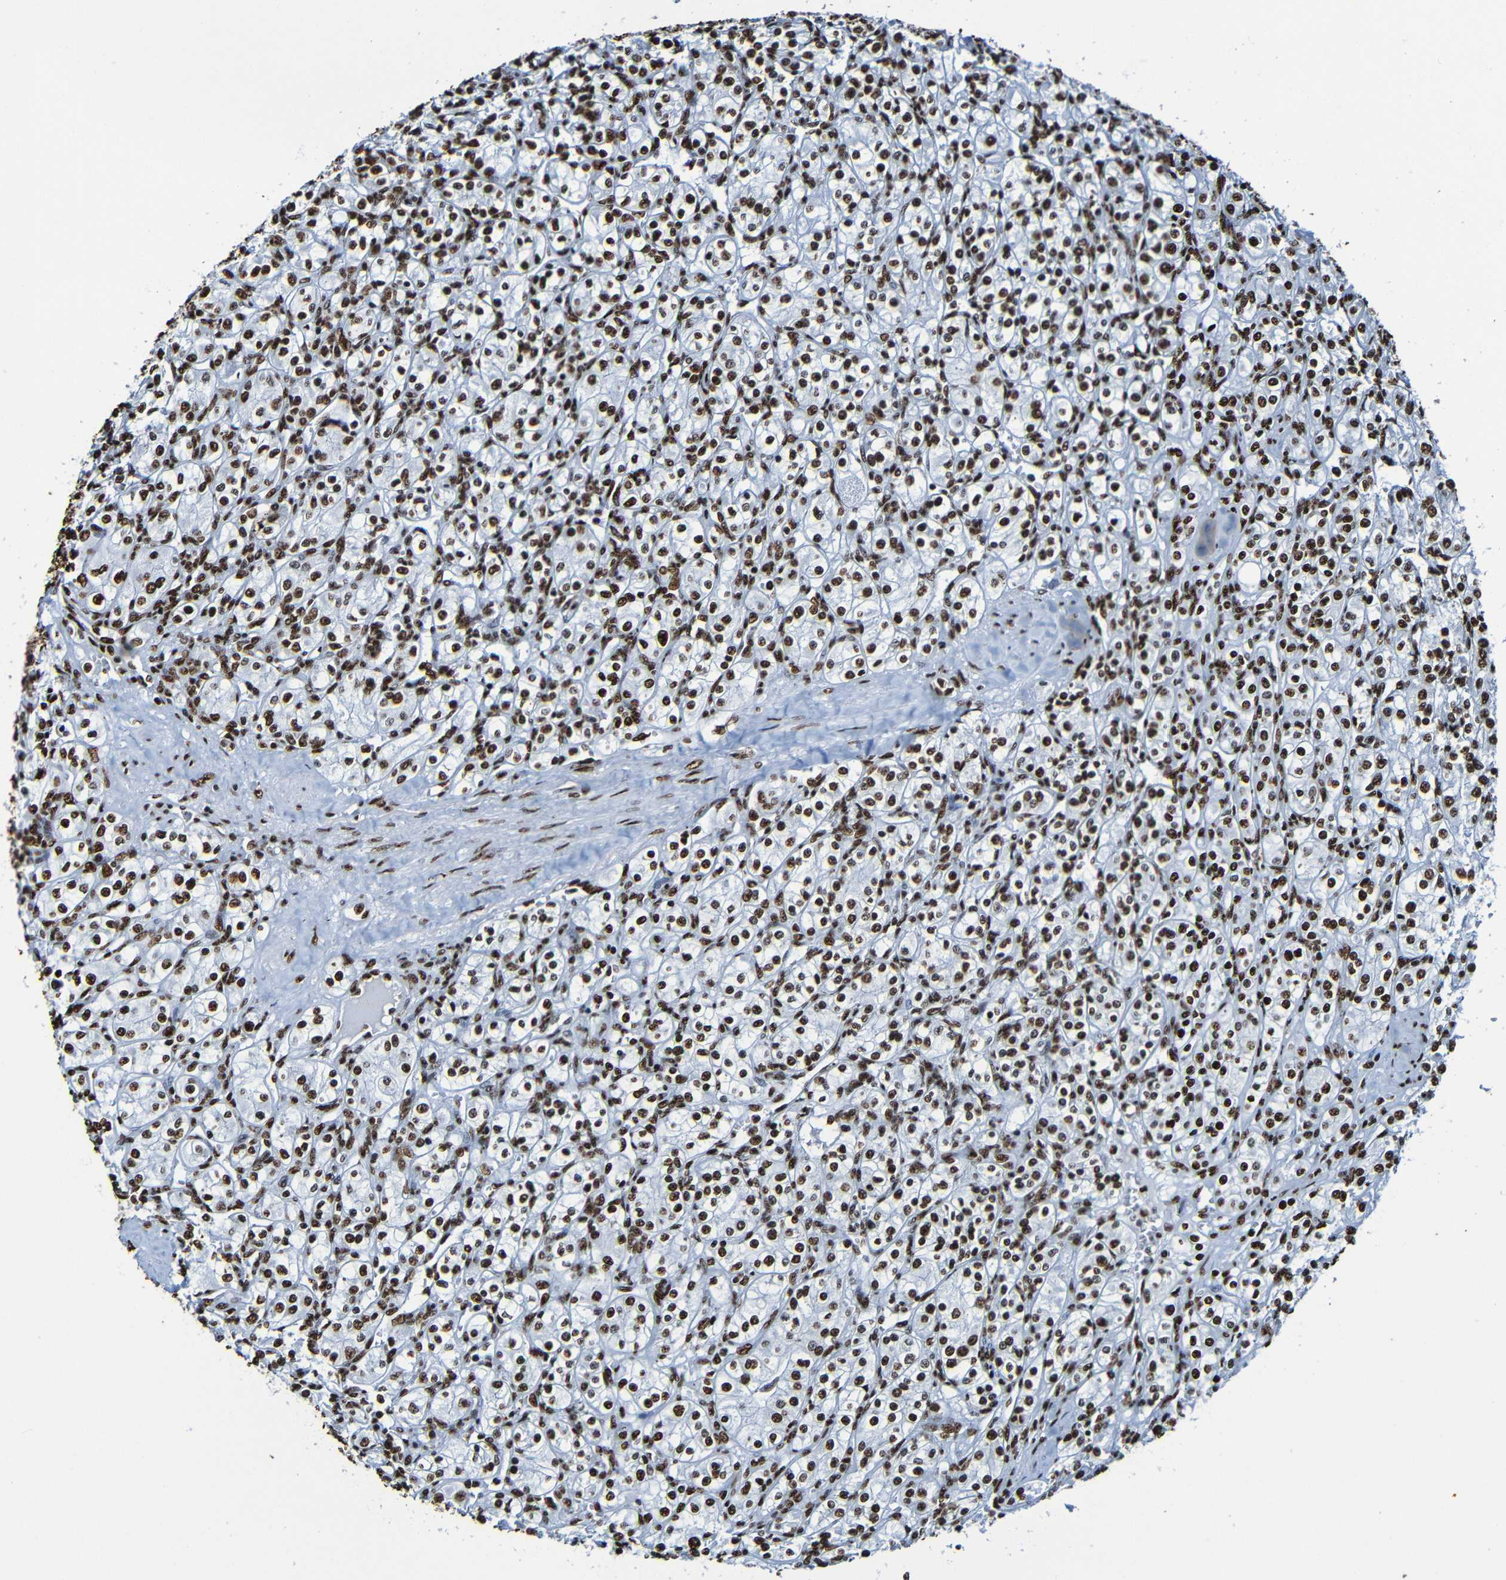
{"staining": {"intensity": "strong", "quantity": ">75%", "location": "nuclear"}, "tissue": "renal cancer", "cell_type": "Tumor cells", "image_type": "cancer", "snomed": [{"axis": "morphology", "description": "Adenocarcinoma, NOS"}, {"axis": "topography", "description": "Kidney"}], "caption": "Immunohistochemical staining of human renal cancer exhibits high levels of strong nuclear staining in approximately >75% of tumor cells.", "gene": "SRSF3", "patient": {"sex": "male", "age": 77}}